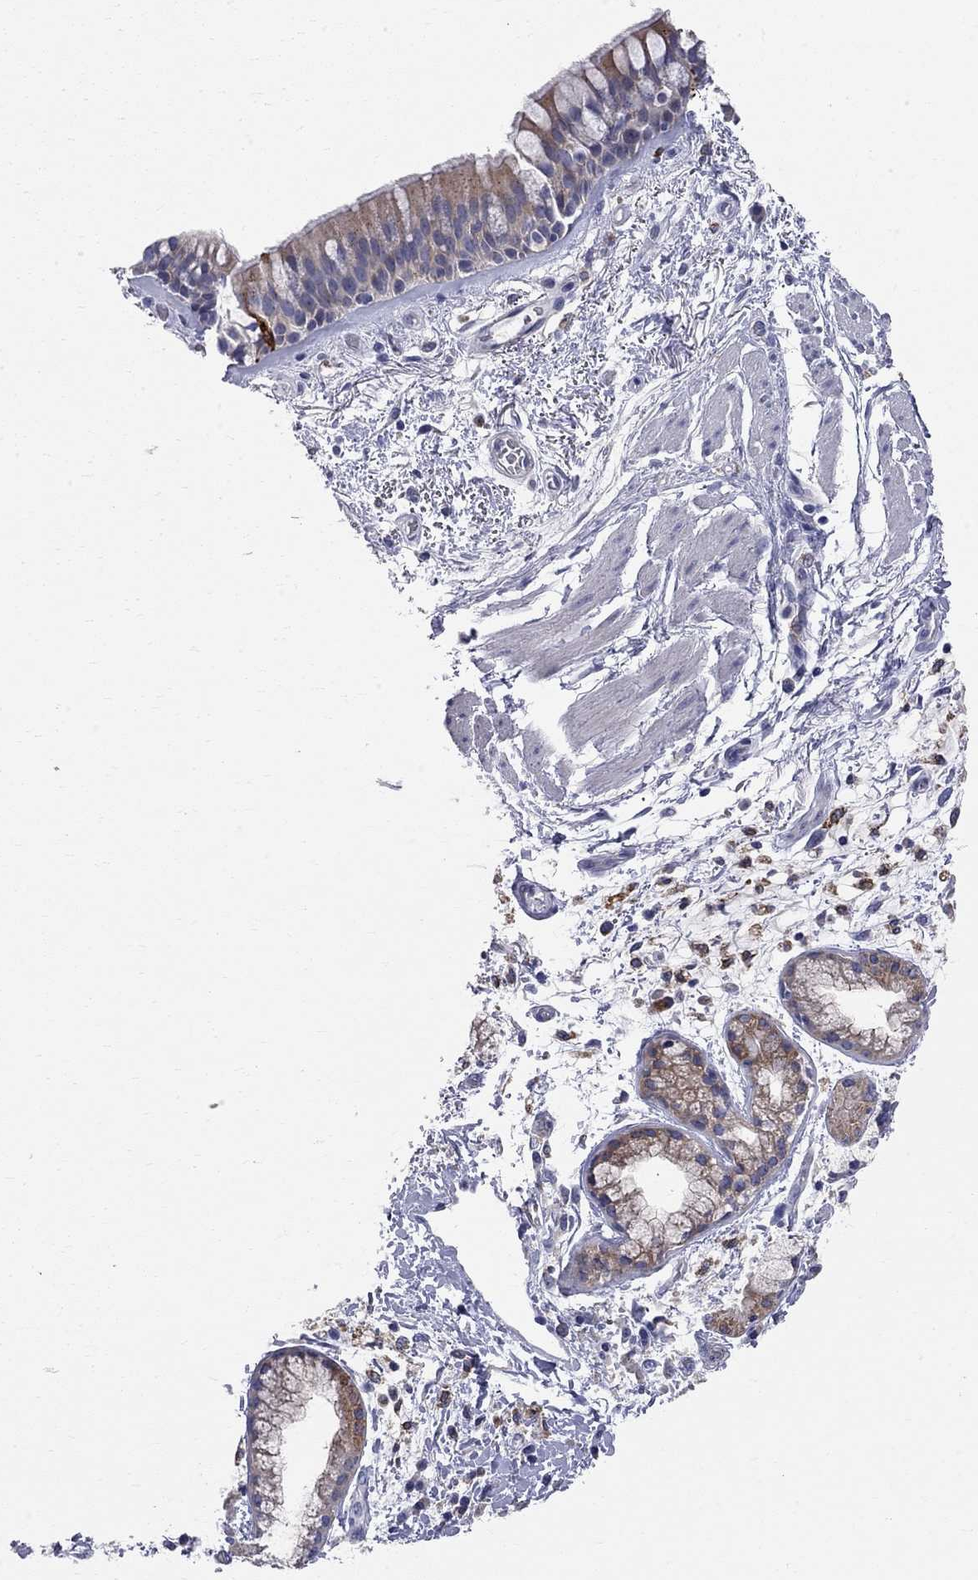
{"staining": {"intensity": "moderate", "quantity": "25%-75%", "location": "cytoplasmic/membranous"}, "tissue": "bronchus", "cell_type": "Respiratory epithelial cells", "image_type": "normal", "snomed": [{"axis": "morphology", "description": "Normal tissue, NOS"}, {"axis": "topography", "description": "Bronchus"}, {"axis": "topography", "description": "Lung"}], "caption": "The histopathology image shows staining of unremarkable bronchus, revealing moderate cytoplasmic/membranous protein positivity (brown color) within respiratory epithelial cells. (DAB (3,3'-diaminobenzidine) IHC with brightfield microscopy, high magnification).", "gene": "ACSL1", "patient": {"sex": "female", "age": 57}}